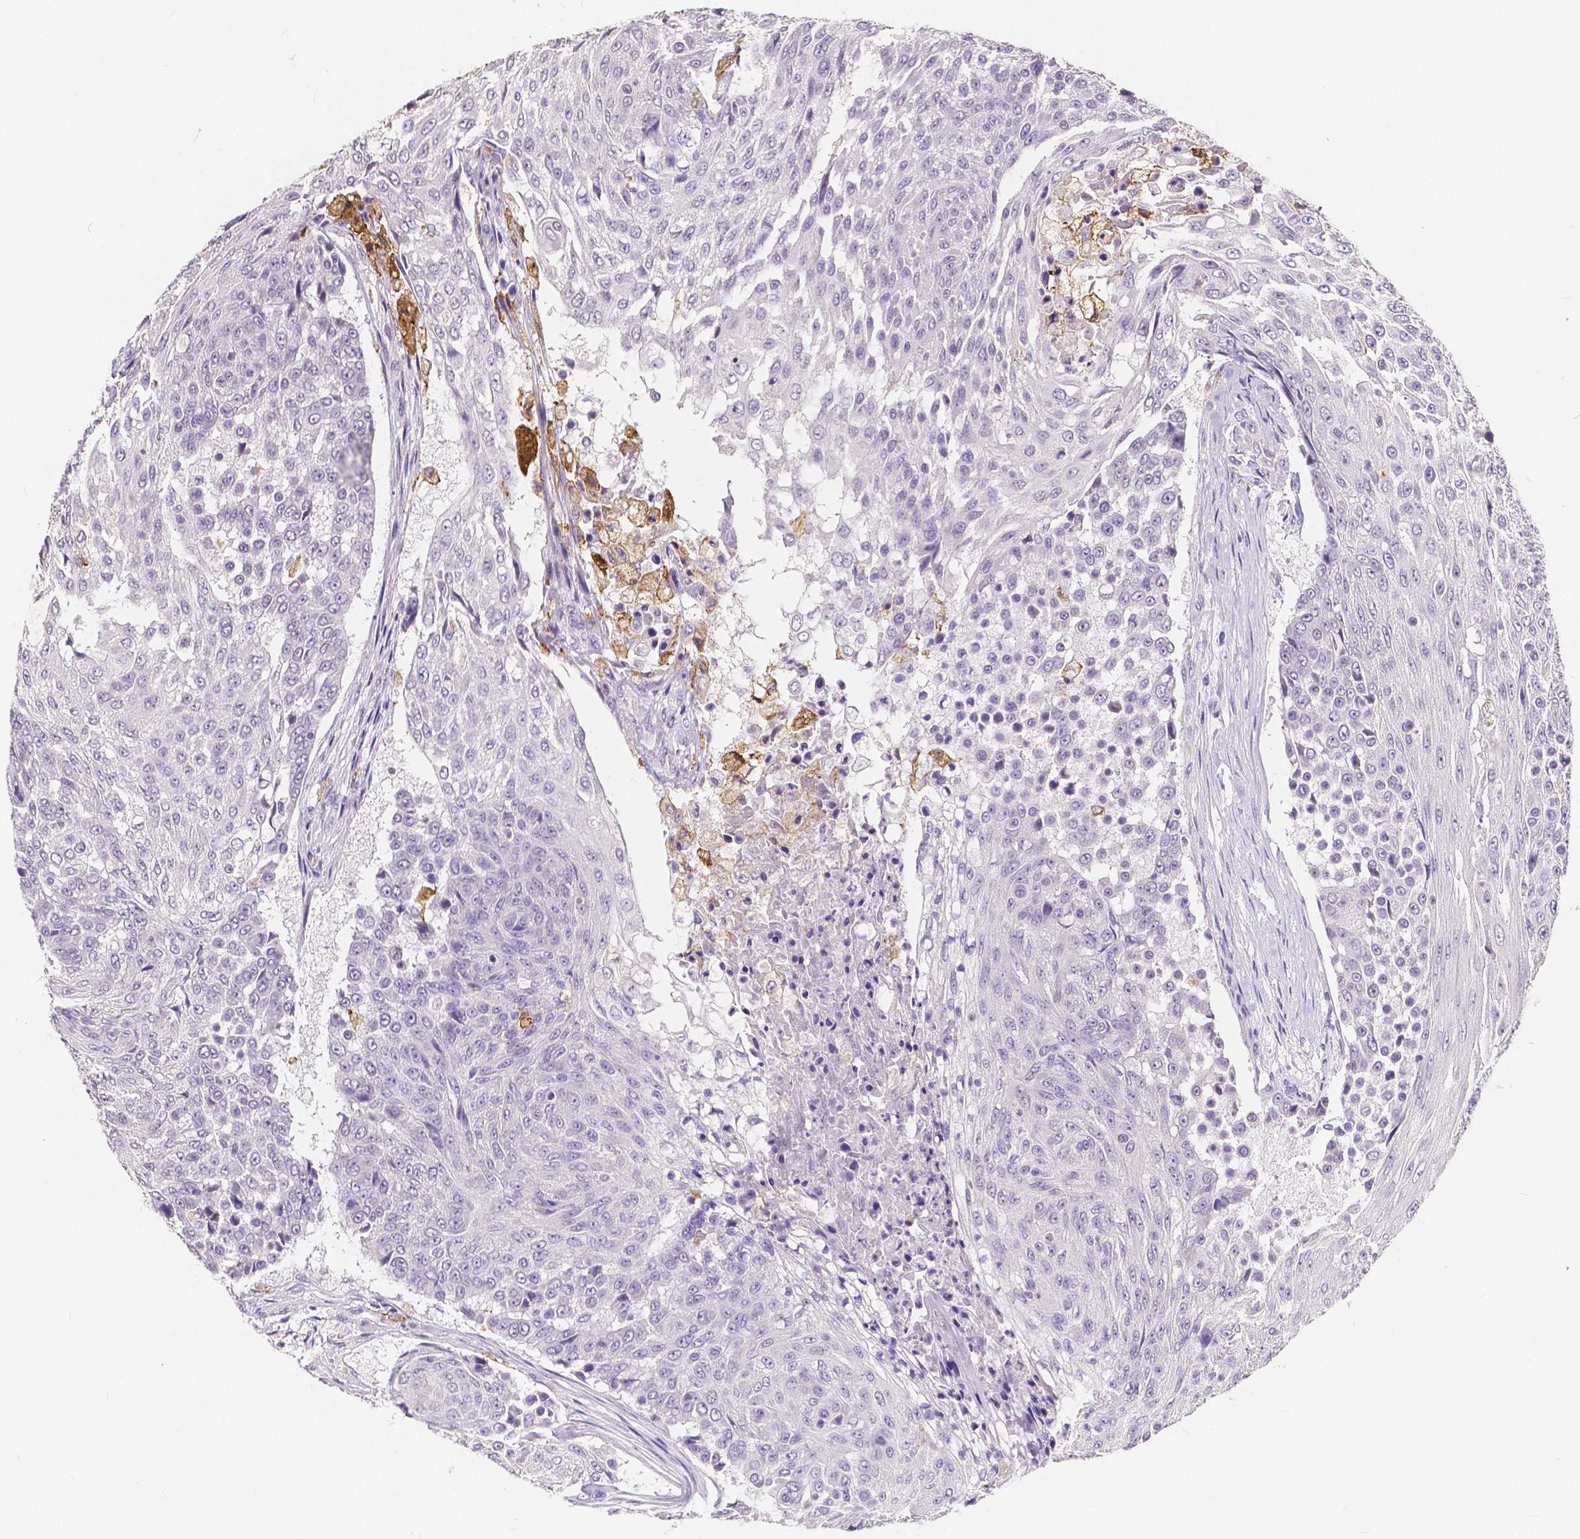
{"staining": {"intensity": "negative", "quantity": "none", "location": "none"}, "tissue": "urothelial cancer", "cell_type": "Tumor cells", "image_type": "cancer", "snomed": [{"axis": "morphology", "description": "Urothelial carcinoma, High grade"}, {"axis": "topography", "description": "Urinary bladder"}], "caption": "This is a photomicrograph of IHC staining of urothelial cancer, which shows no expression in tumor cells. The staining was performed using DAB (3,3'-diaminobenzidine) to visualize the protein expression in brown, while the nuclei were stained in blue with hematoxylin (Magnification: 20x).", "gene": "ACP5", "patient": {"sex": "female", "age": 63}}